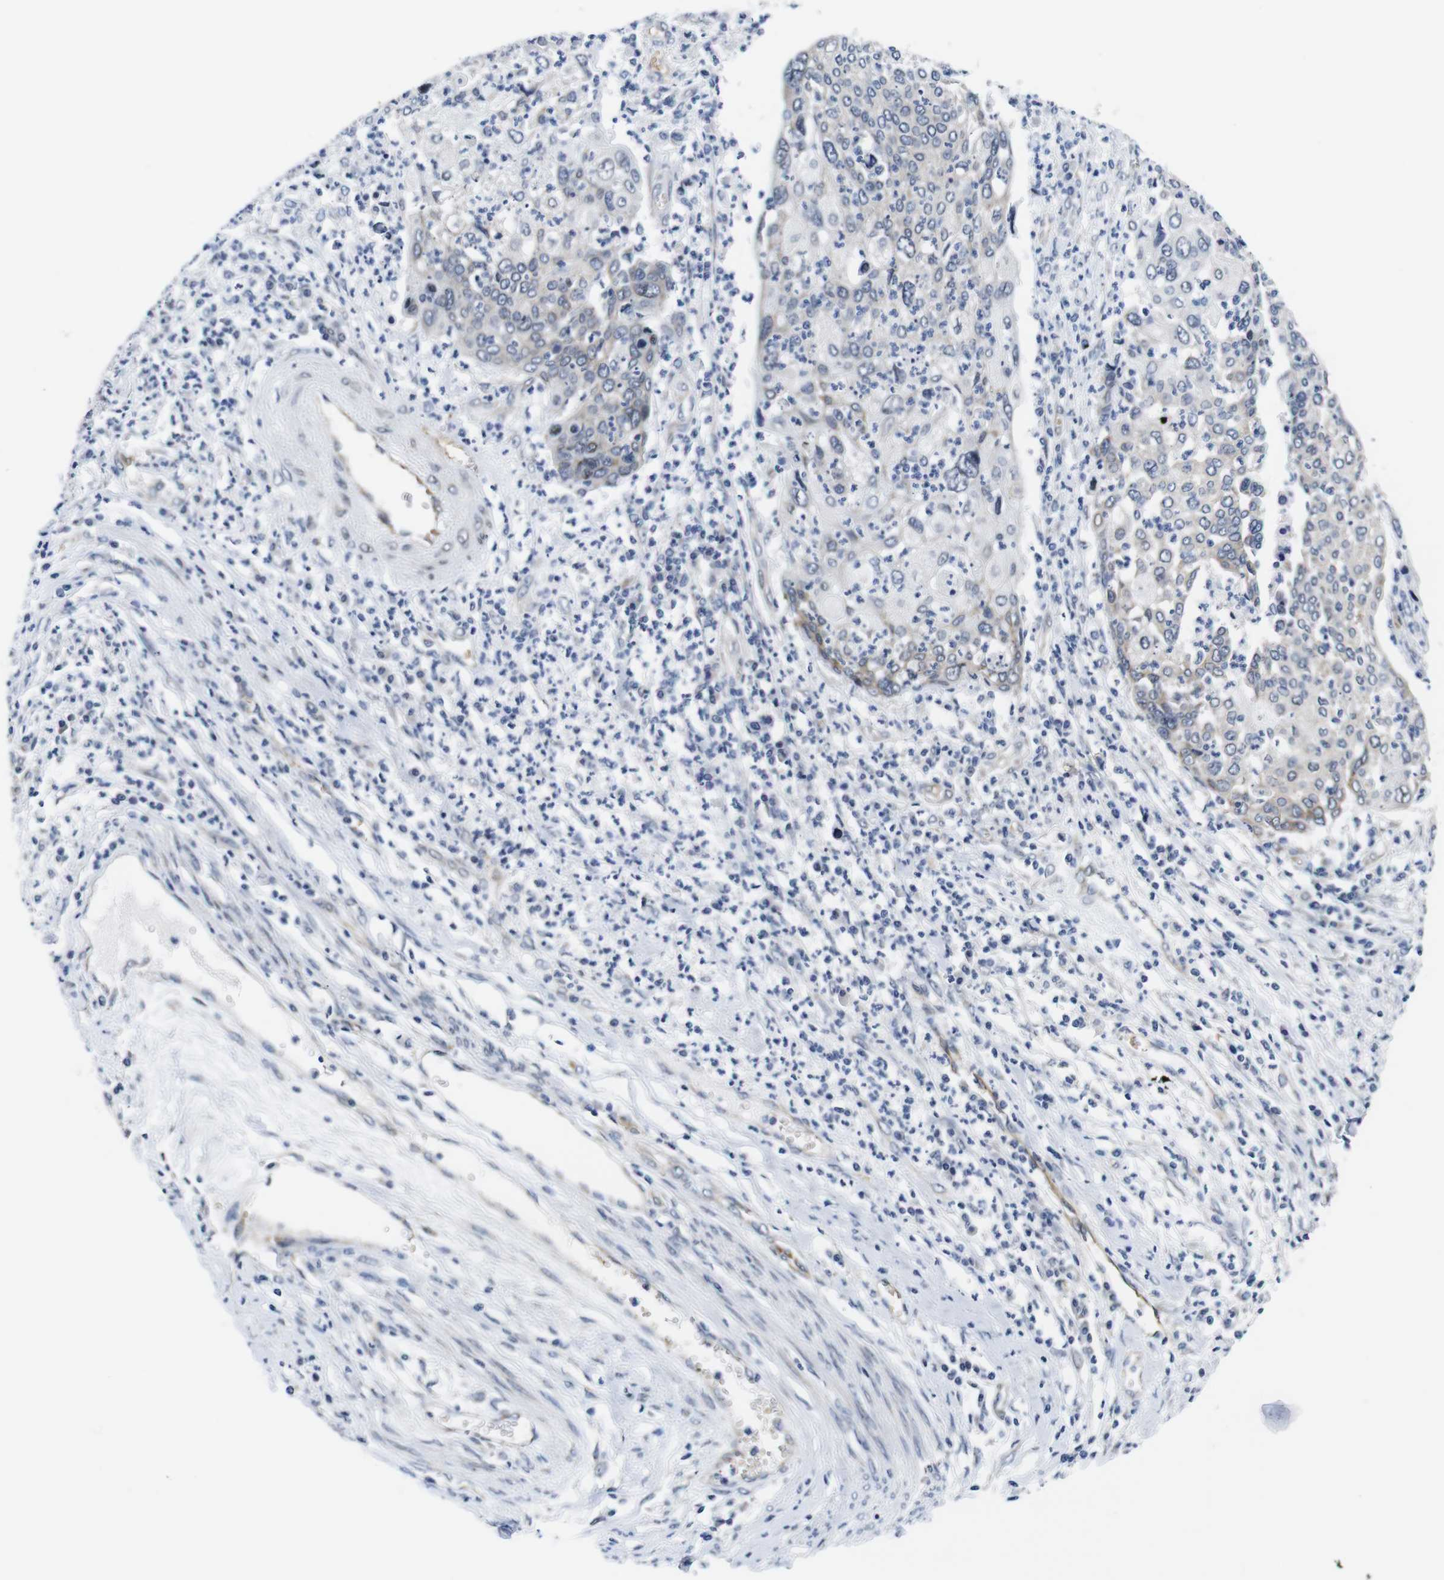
{"staining": {"intensity": "weak", "quantity": "<25%", "location": "cytoplasmic/membranous"}, "tissue": "cervical cancer", "cell_type": "Tumor cells", "image_type": "cancer", "snomed": [{"axis": "morphology", "description": "Squamous cell carcinoma, NOS"}, {"axis": "topography", "description": "Cervix"}], "caption": "DAB (3,3'-diaminobenzidine) immunohistochemical staining of human cervical cancer (squamous cell carcinoma) shows no significant staining in tumor cells. (DAB immunohistochemistry (IHC) with hematoxylin counter stain).", "gene": "SOCS3", "patient": {"sex": "female", "age": 40}}